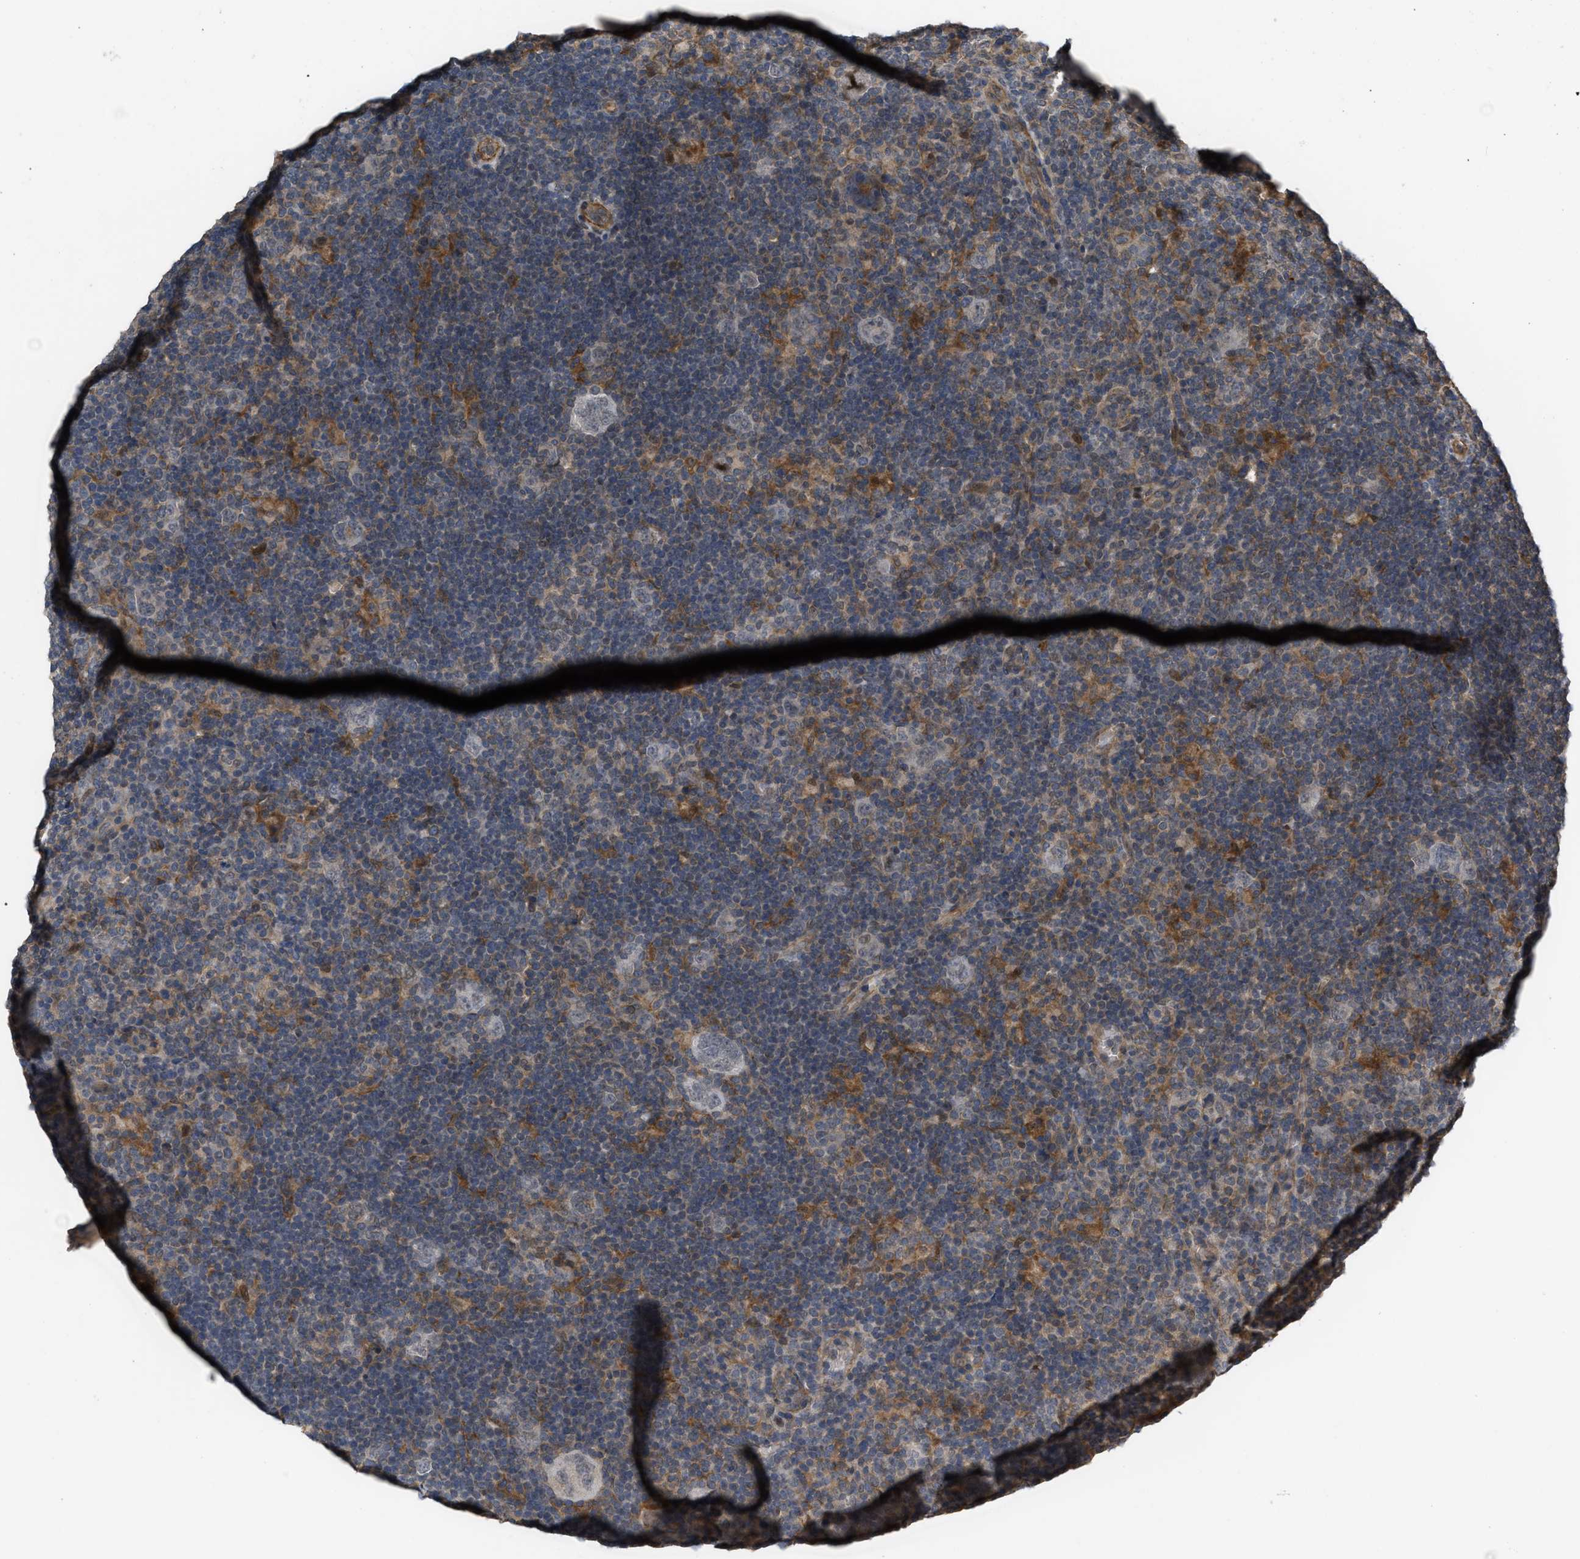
{"staining": {"intensity": "negative", "quantity": "none", "location": "none"}, "tissue": "lymphoma", "cell_type": "Tumor cells", "image_type": "cancer", "snomed": [{"axis": "morphology", "description": "Hodgkin's disease, NOS"}, {"axis": "topography", "description": "Lymph node"}], "caption": "Tumor cells show no significant protein positivity in Hodgkin's disease.", "gene": "UTRN", "patient": {"sex": "female", "age": 57}}